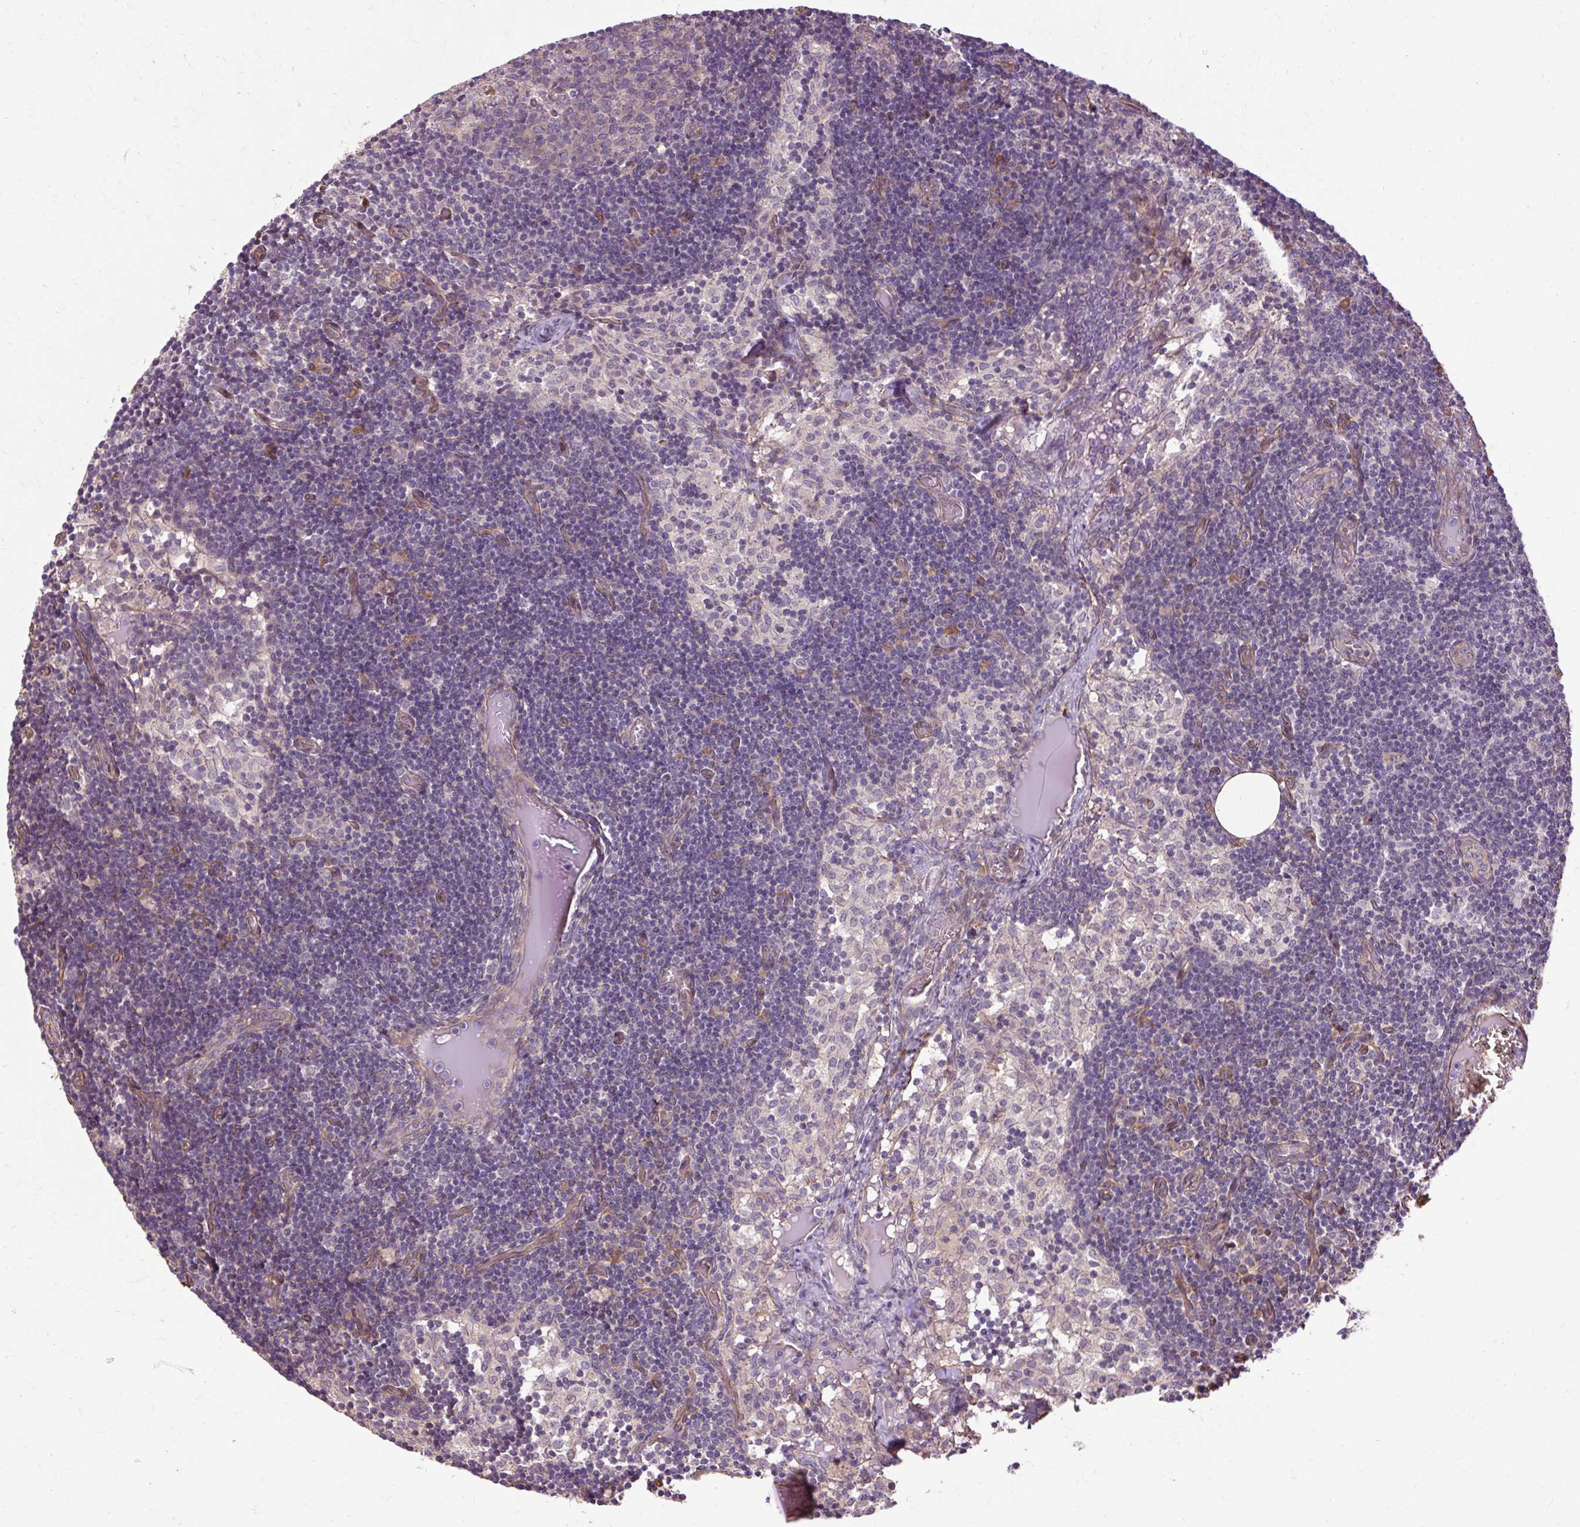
{"staining": {"intensity": "strong", "quantity": "<25%", "location": "cytoplasmic/membranous"}, "tissue": "lymph node", "cell_type": "Germinal center cells", "image_type": "normal", "snomed": [{"axis": "morphology", "description": "Normal tissue, NOS"}, {"axis": "topography", "description": "Lymph node"}], "caption": "Immunohistochemical staining of benign lymph node displays medium levels of strong cytoplasmic/membranous positivity in about <25% of germinal center cells. (Stains: DAB (3,3'-diaminobenzidine) in brown, nuclei in blue, Microscopy: brightfield microscopy at high magnification).", "gene": "FLRT1", "patient": {"sex": "female", "age": 31}}